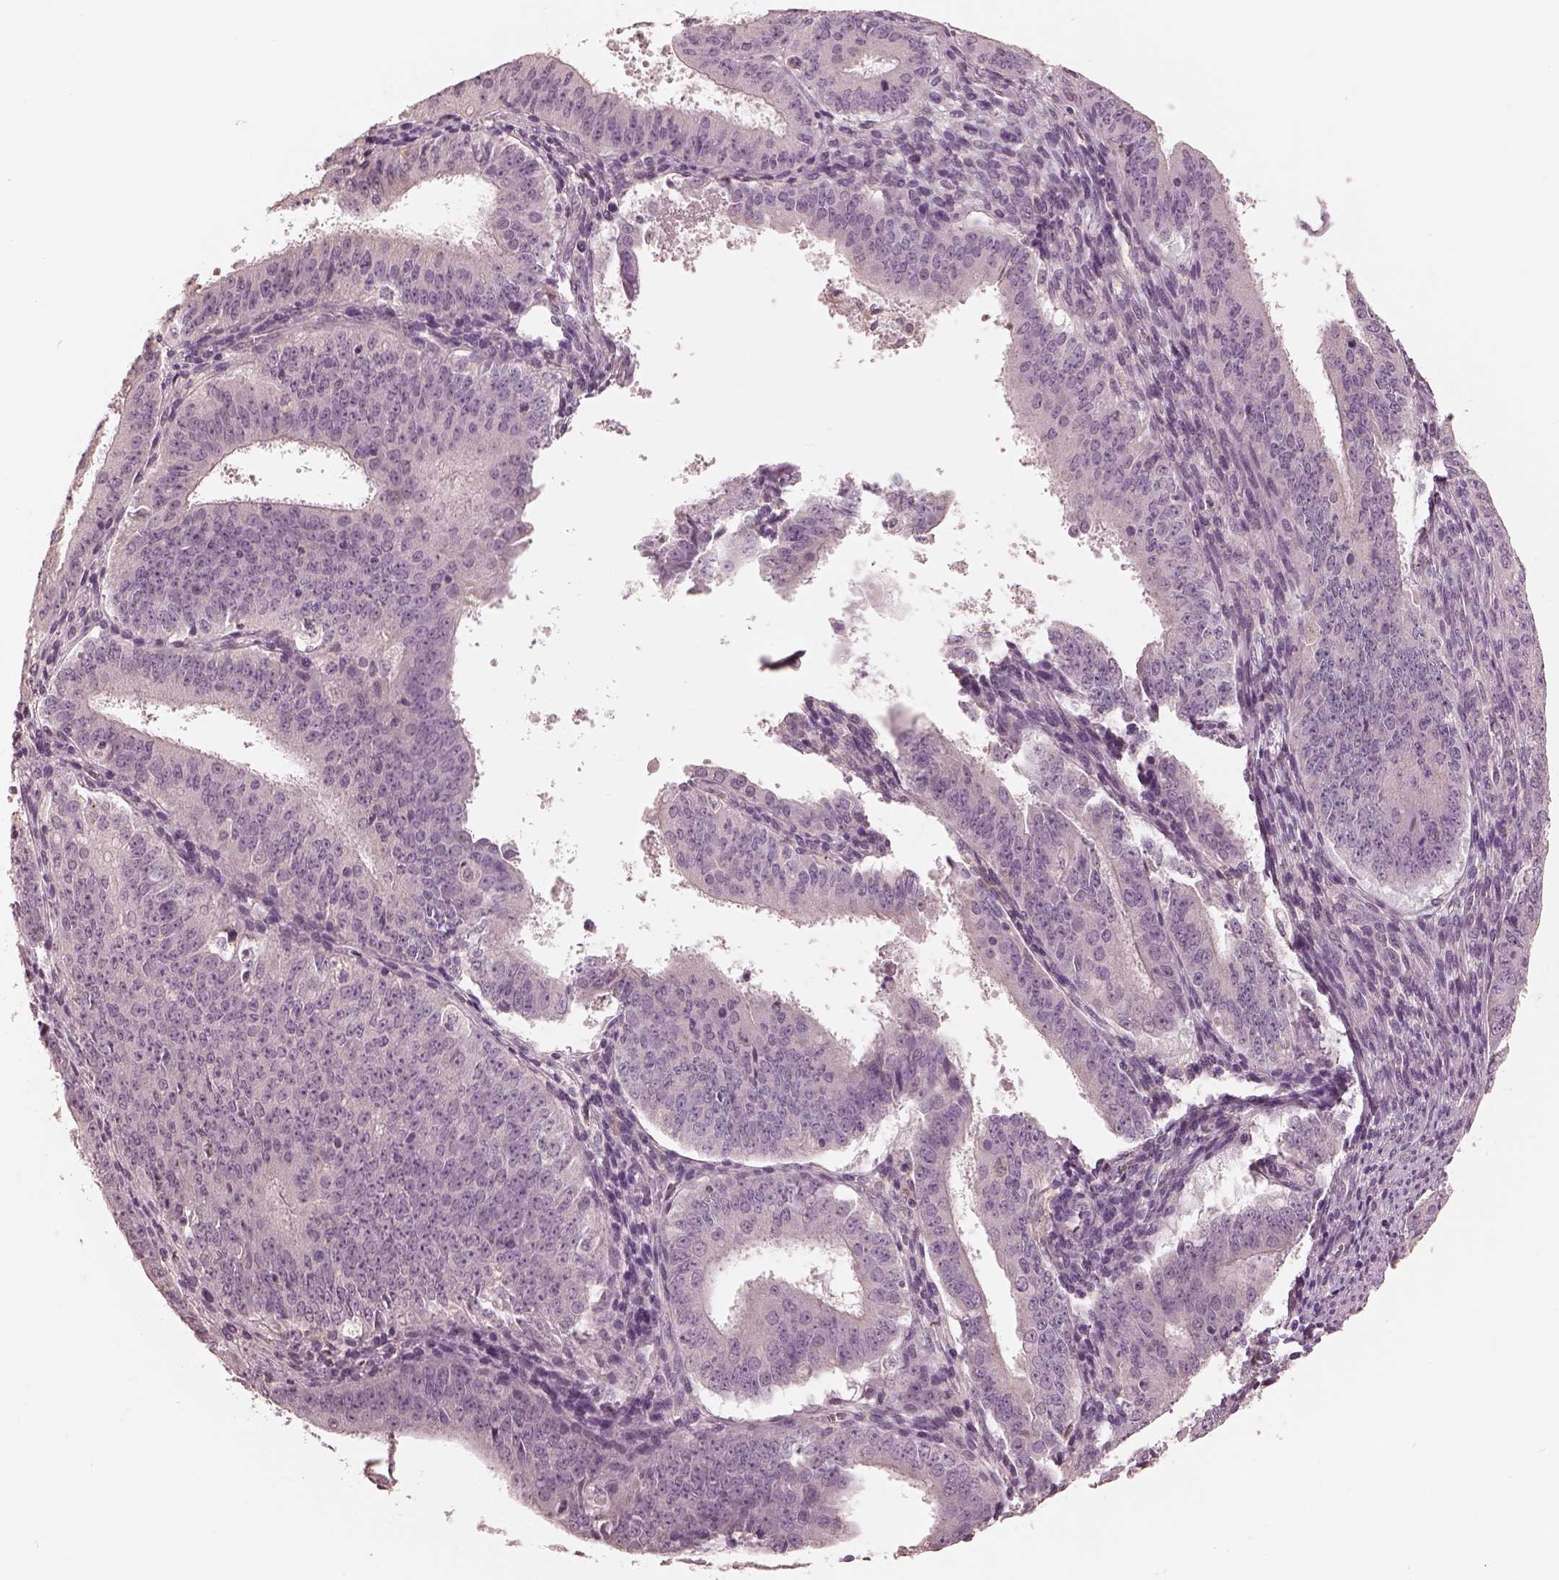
{"staining": {"intensity": "negative", "quantity": "none", "location": "none"}, "tissue": "ovarian cancer", "cell_type": "Tumor cells", "image_type": "cancer", "snomed": [{"axis": "morphology", "description": "Carcinoma, endometroid"}, {"axis": "topography", "description": "Ovary"}], "caption": "A high-resolution image shows immunohistochemistry staining of ovarian cancer, which exhibits no significant staining in tumor cells. (IHC, brightfield microscopy, high magnification).", "gene": "PRKACG", "patient": {"sex": "female", "age": 42}}